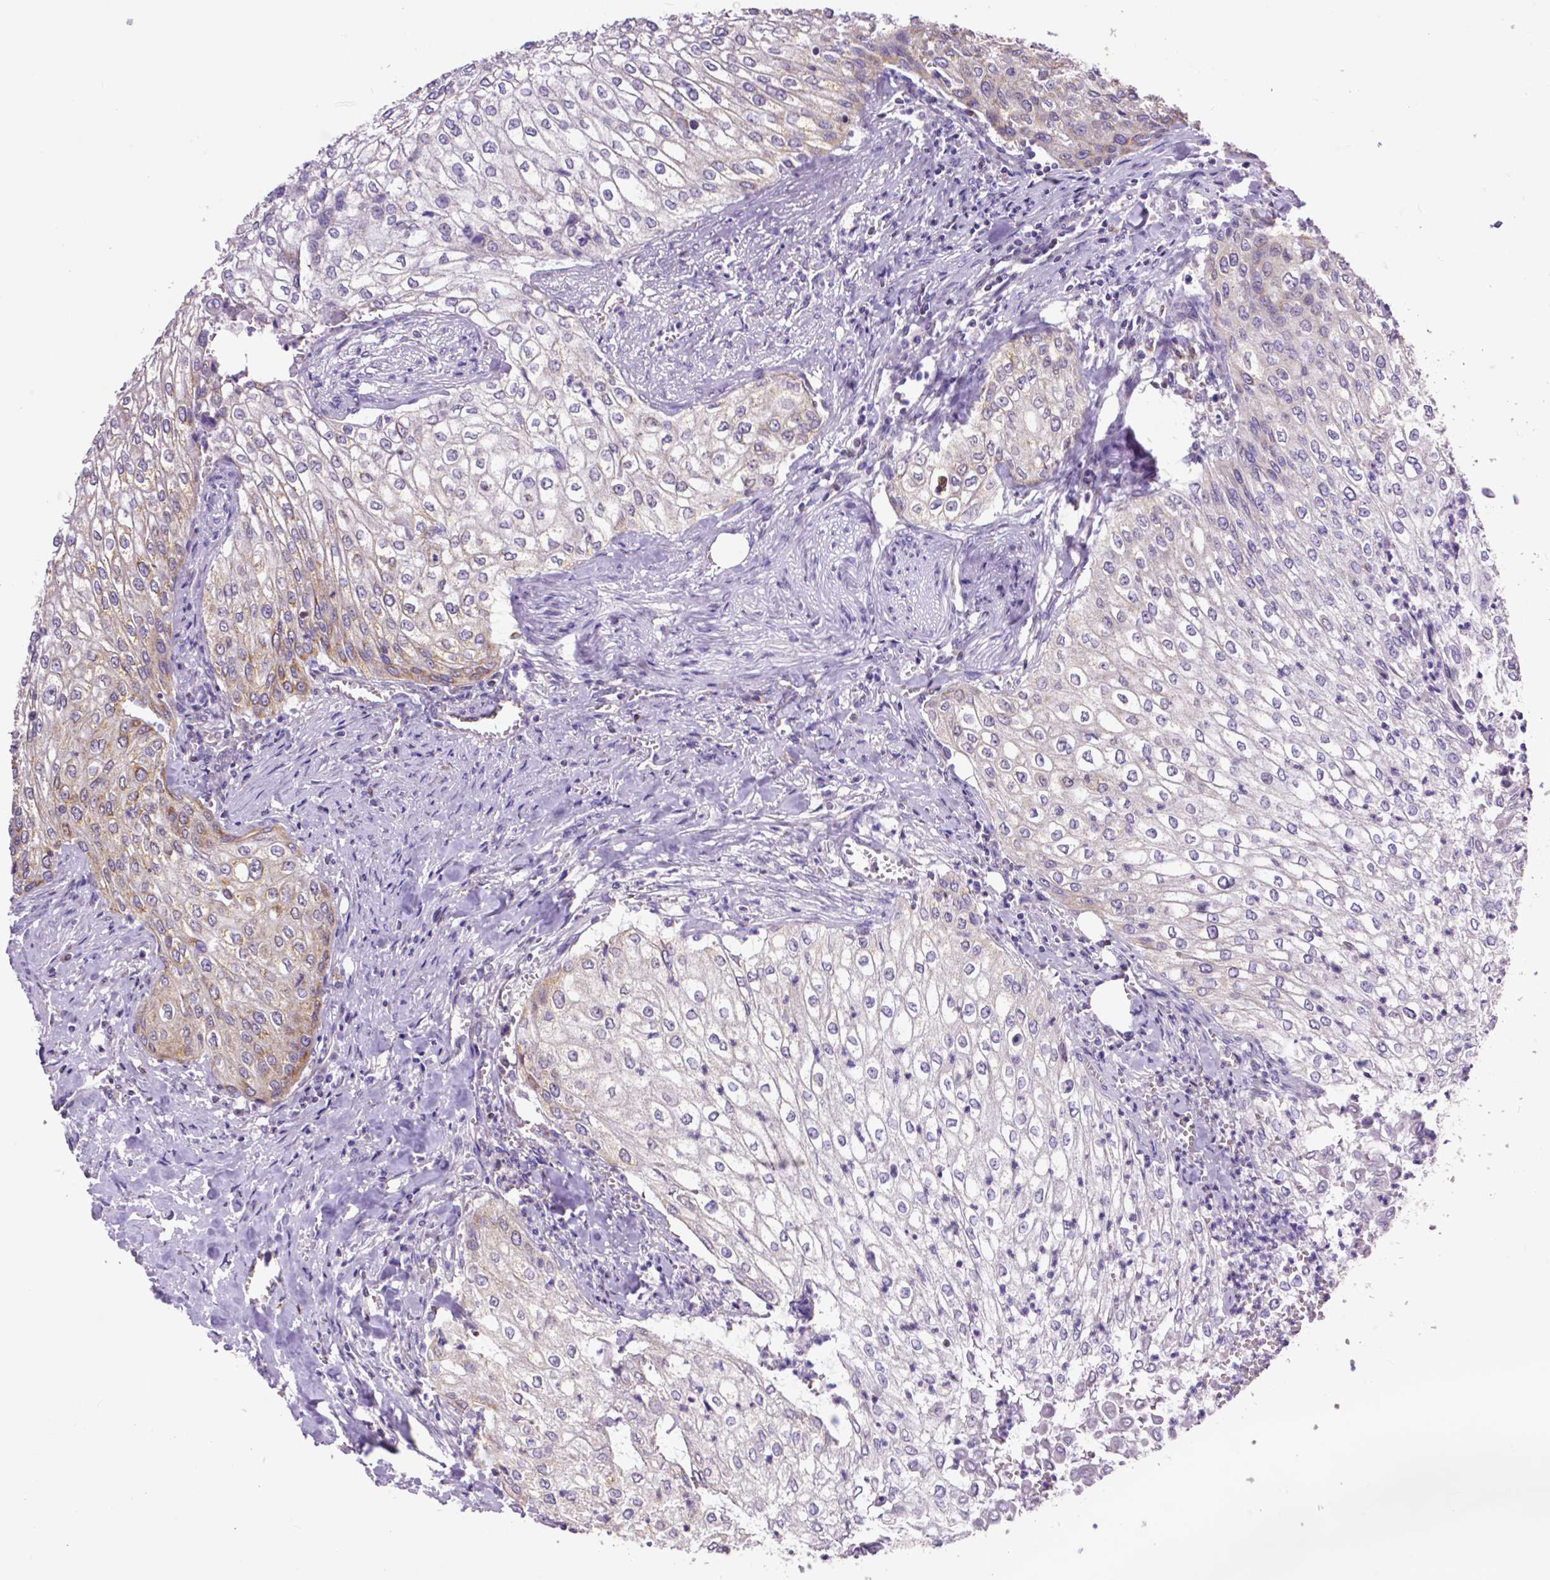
{"staining": {"intensity": "moderate", "quantity": "<25%", "location": "cytoplasmic/membranous"}, "tissue": "urothelial cancer", "cell_type": "Tumor cells", "image_type": "cancer", "snomed": [{"axis": "morphology", "description": "Urothelial carcinoma, High grade"}, {"axis": "topography", "description": "Urinary bladder"}], "caption": "Urothelial carcinoma (high-grade) stained with a brown dye displays moderate cytoplasmic/membranous positive positivity in approximately <25% of tumor cells.", "gene": "MCL1", "patient": {"sex": "male", "age": 62}}